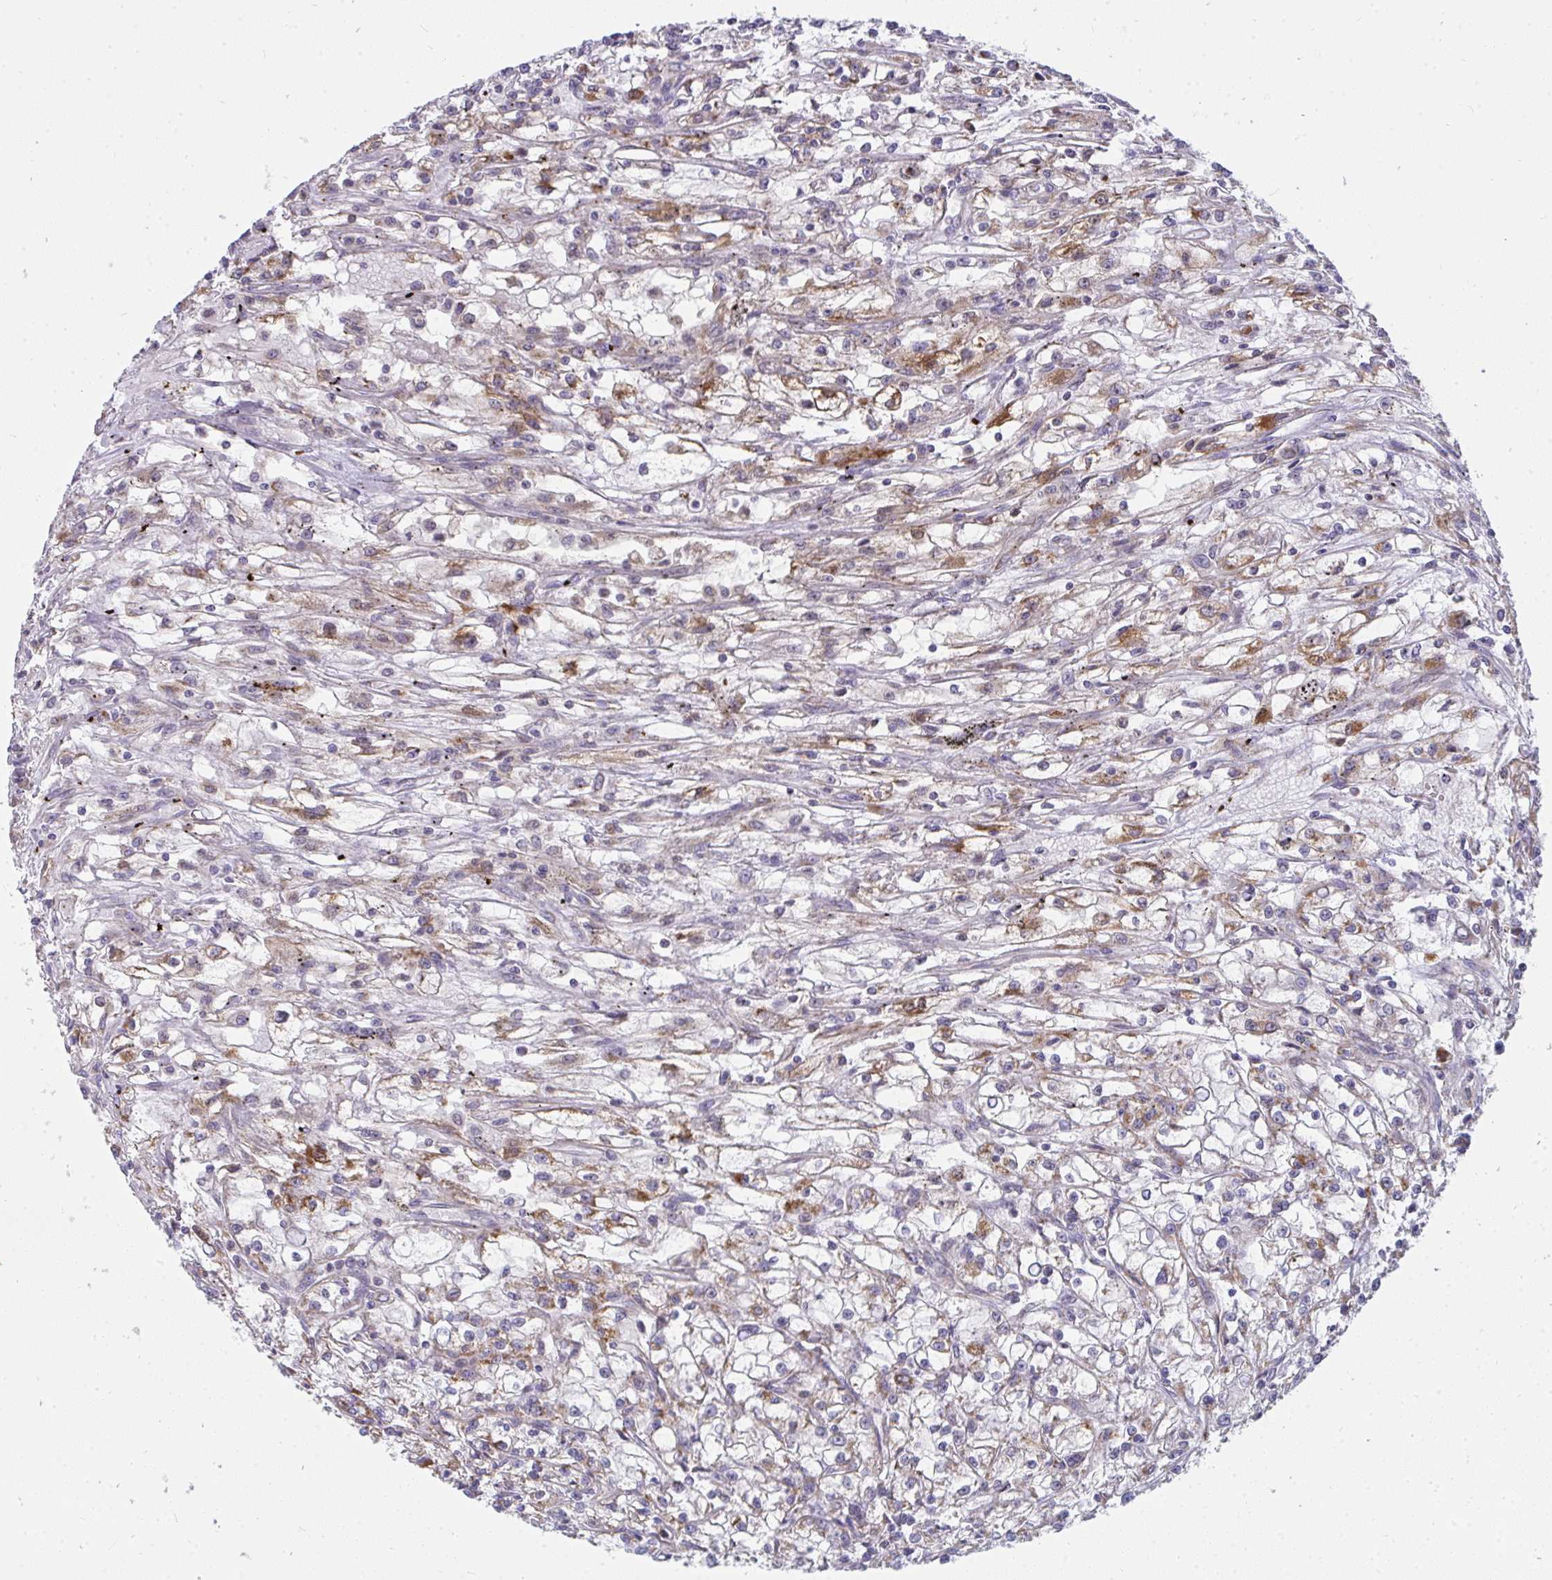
{"staining": {"intensity": "weak", "quantity": "25%-75%", "location": "cytoplasmic/membranous"}, "tissue": "renal cancer", "cell_type": "Tumor cells", "image_type": "cancer", "snomed": [{"axis": "morphology", "description": "Adenocarcinoma, NOS"}, {"axis": "topography", "description": "Kidney"}], "caption": "IHC image of neoplastic tissue: adenocarcinoma (renal) stained using immunohistochemistry (IHC) demonstrates low levels of weak protein expression localized specifically in the cytoplasmic/membranous of tumor cells, appearing as a cytoplasmic/membranous brown color.", "gene": "FAHD1", "patient": {"sex": "female", "age": 59}}